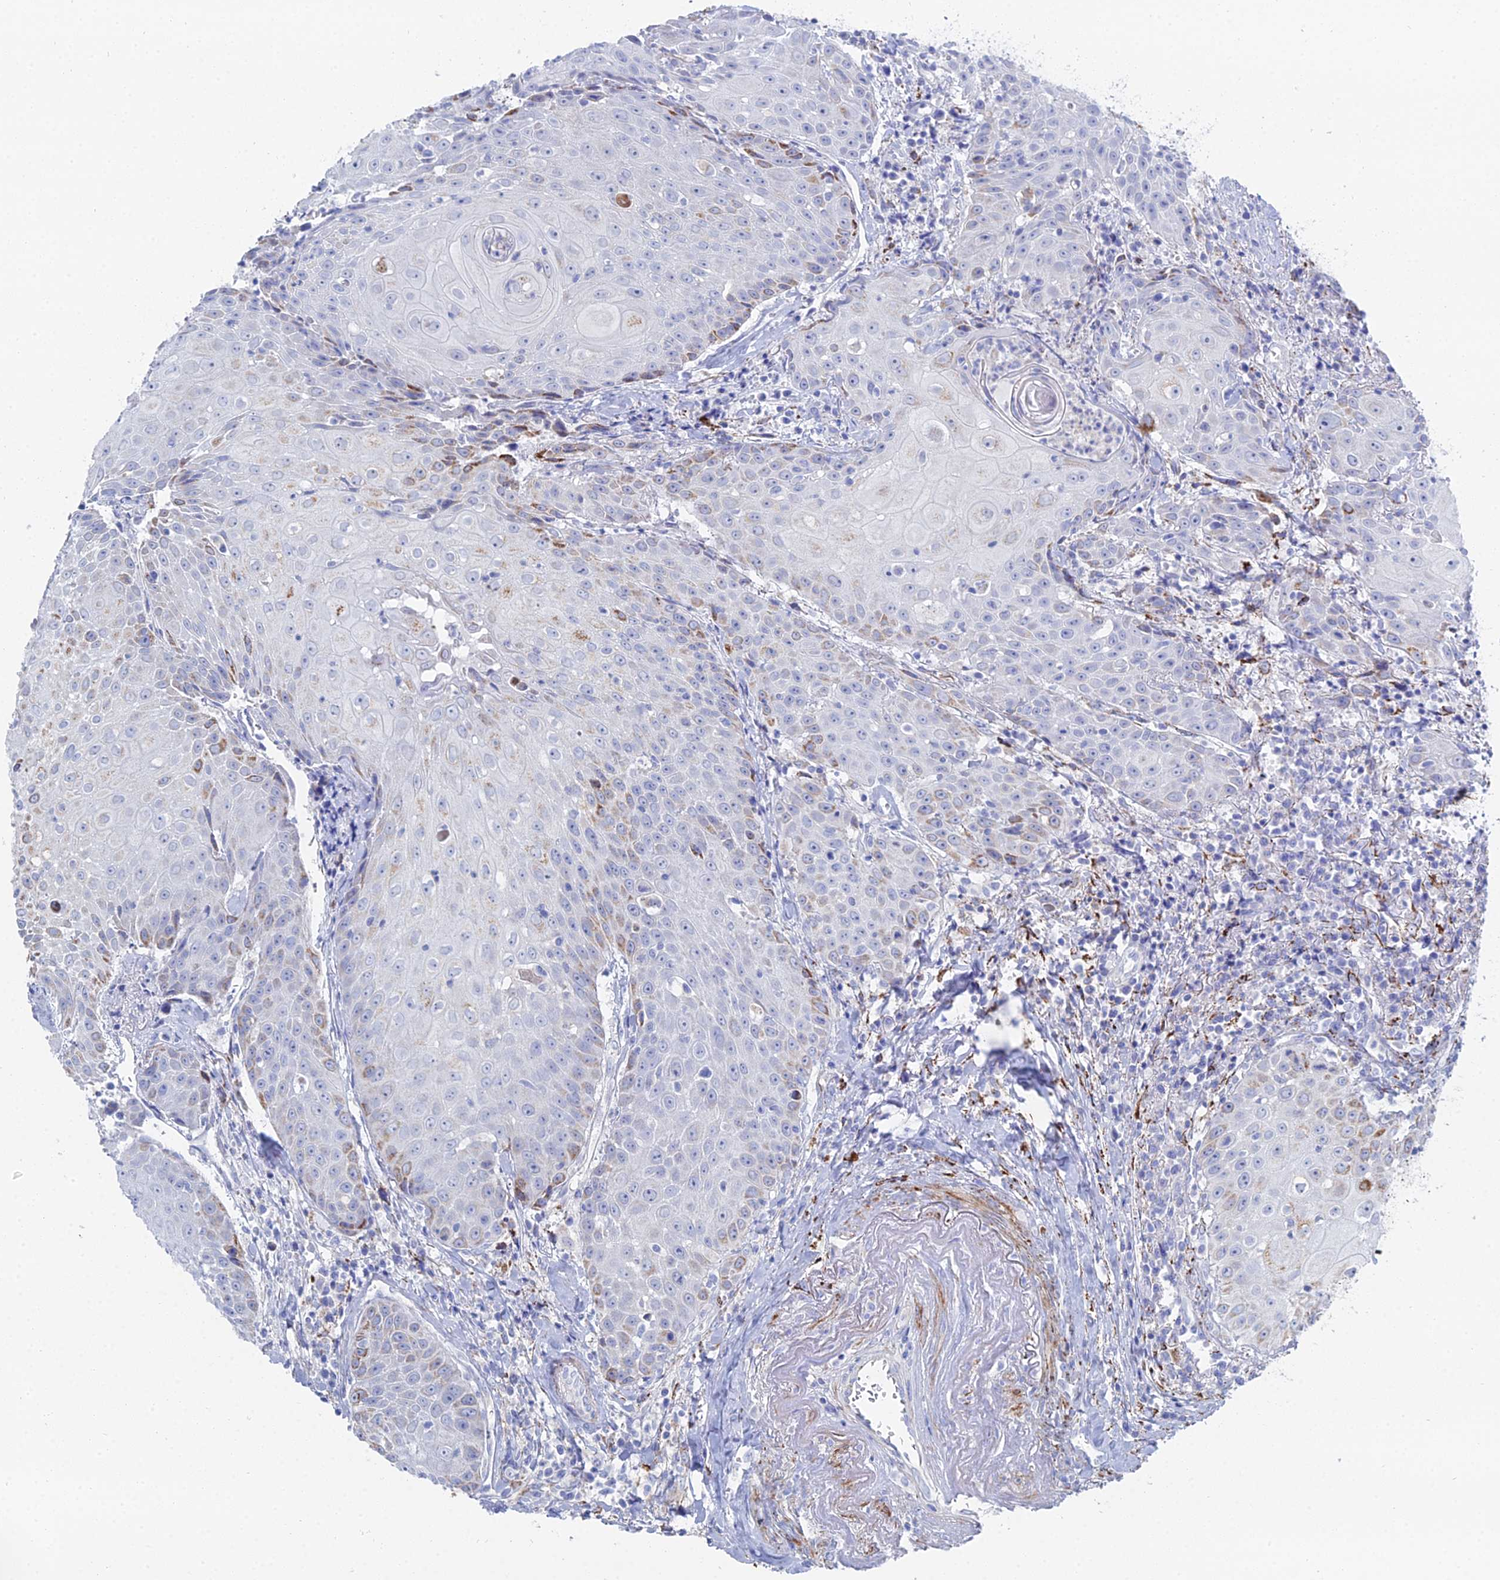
{"staining": {"intensity": "weak", "quantity": "<25%", "location": "cytoplasmic/membranous"}, "tissue": "head and neck cancer", "cell_type": "Tumor cells", "image_type": "cancer", "snomed": [{"axis": "morphology", "description": "Squamous cell carcinoma, NOS"}, {"axis": "topography", "description": "Oral tissue"}, {"axis": "topography", "description": "Head-Neck"}], "caption": "Head and neck squamous cell carcinoma was stained to show a protein in brown. There is no significant positivity in tumor cells.", "gene": "DHX34", "patient": {"sex": "female", "age": 82}}